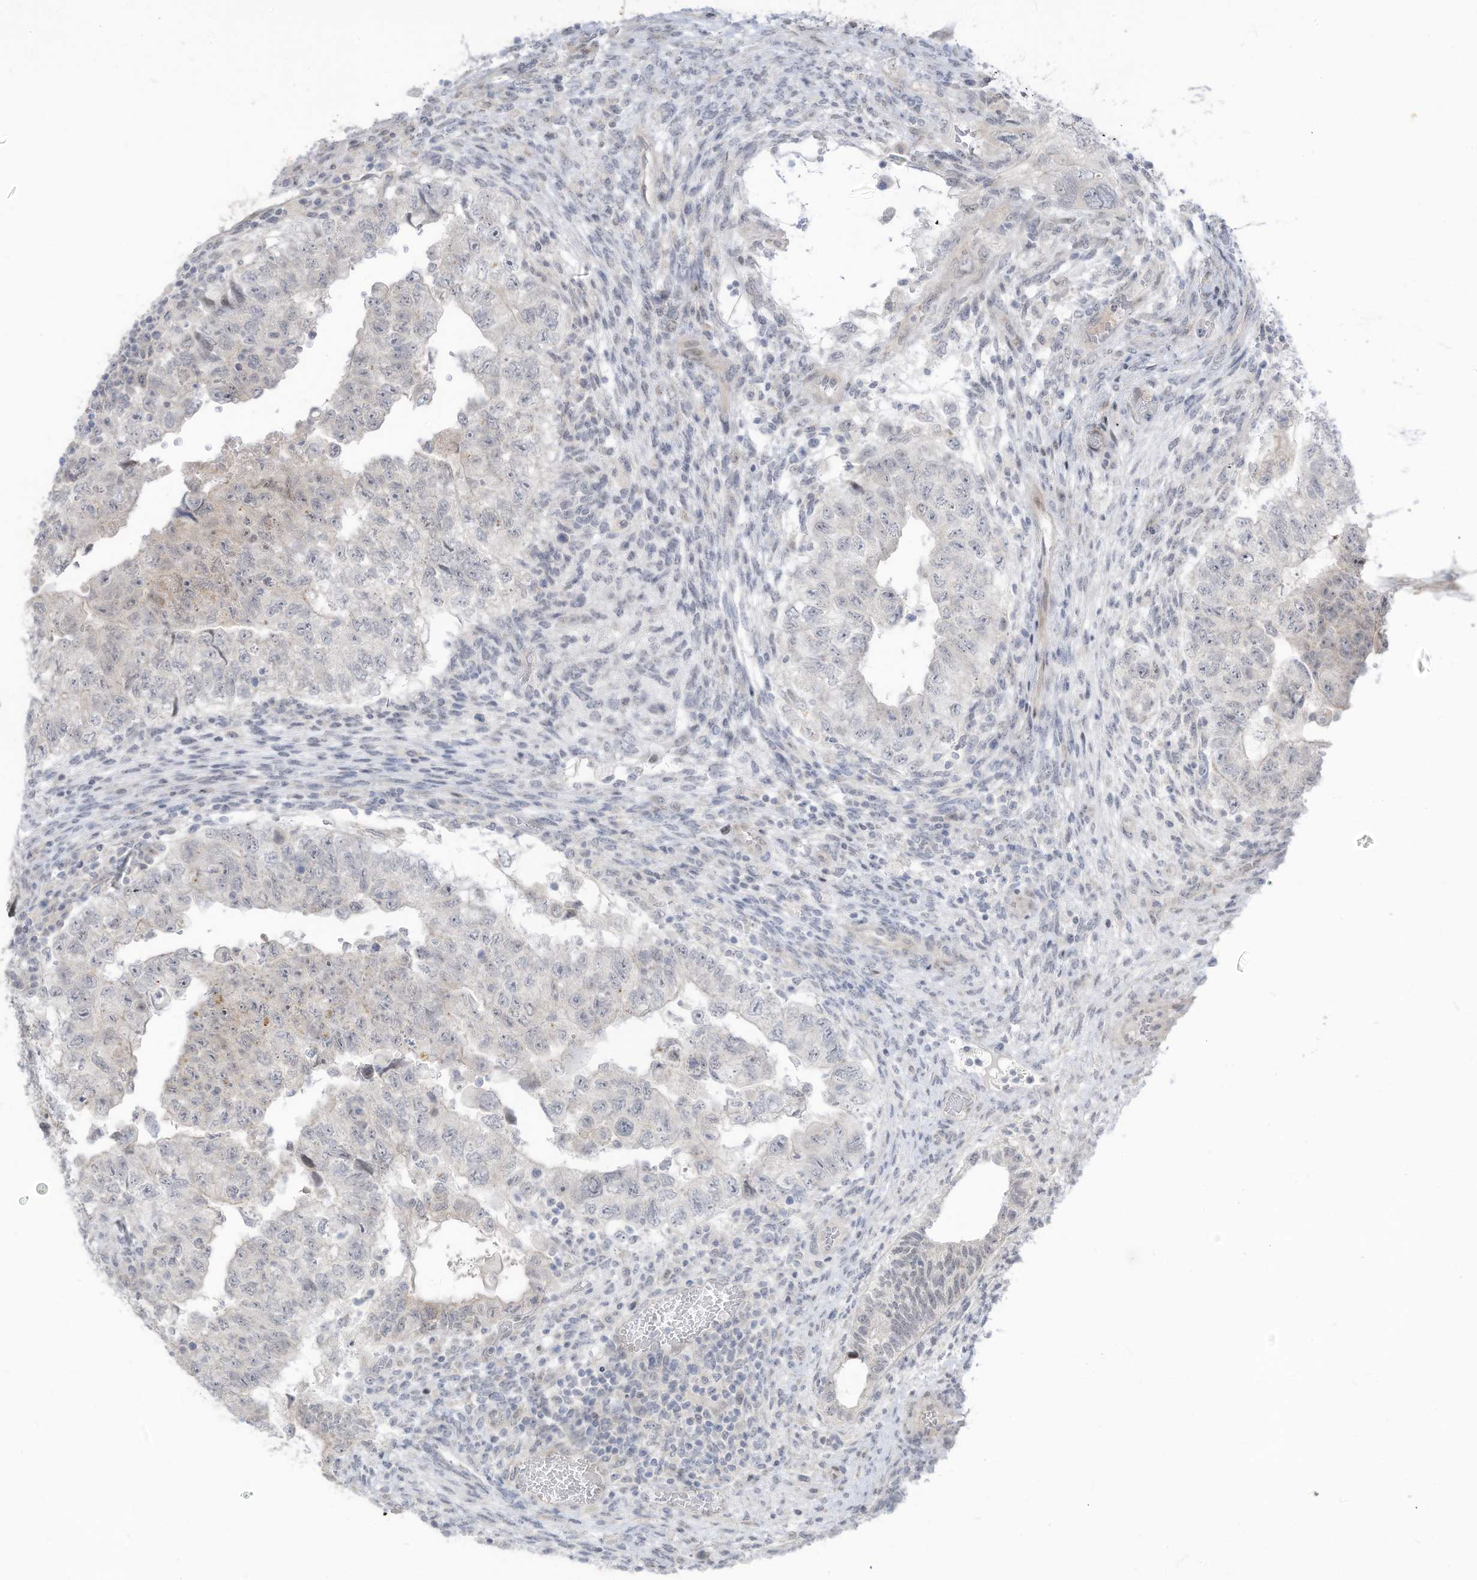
{"staining": {"intensity": "negative", "quantity": "none", "location": "none"}, "tissue": "testis cancer", "cell_type": "Tumor cells", "image_type": "cancer", "snomed": [{"axis": "morphology", "description": "Carcinoma, Embryonal, NOS"}, {"axis": "topography", "description": "Testis"}], "caption": "Micrograph shows no protein staining in tumor cells of embryonal carcinoma (testis) tissue. (Stains: DAB immunohistochemistry with hematoxylin counter stain, Microscopy: brightfield microscopy at high magnification).", "gene": "ASPRV1", "patient": {"sex": "male", "age": 36}}